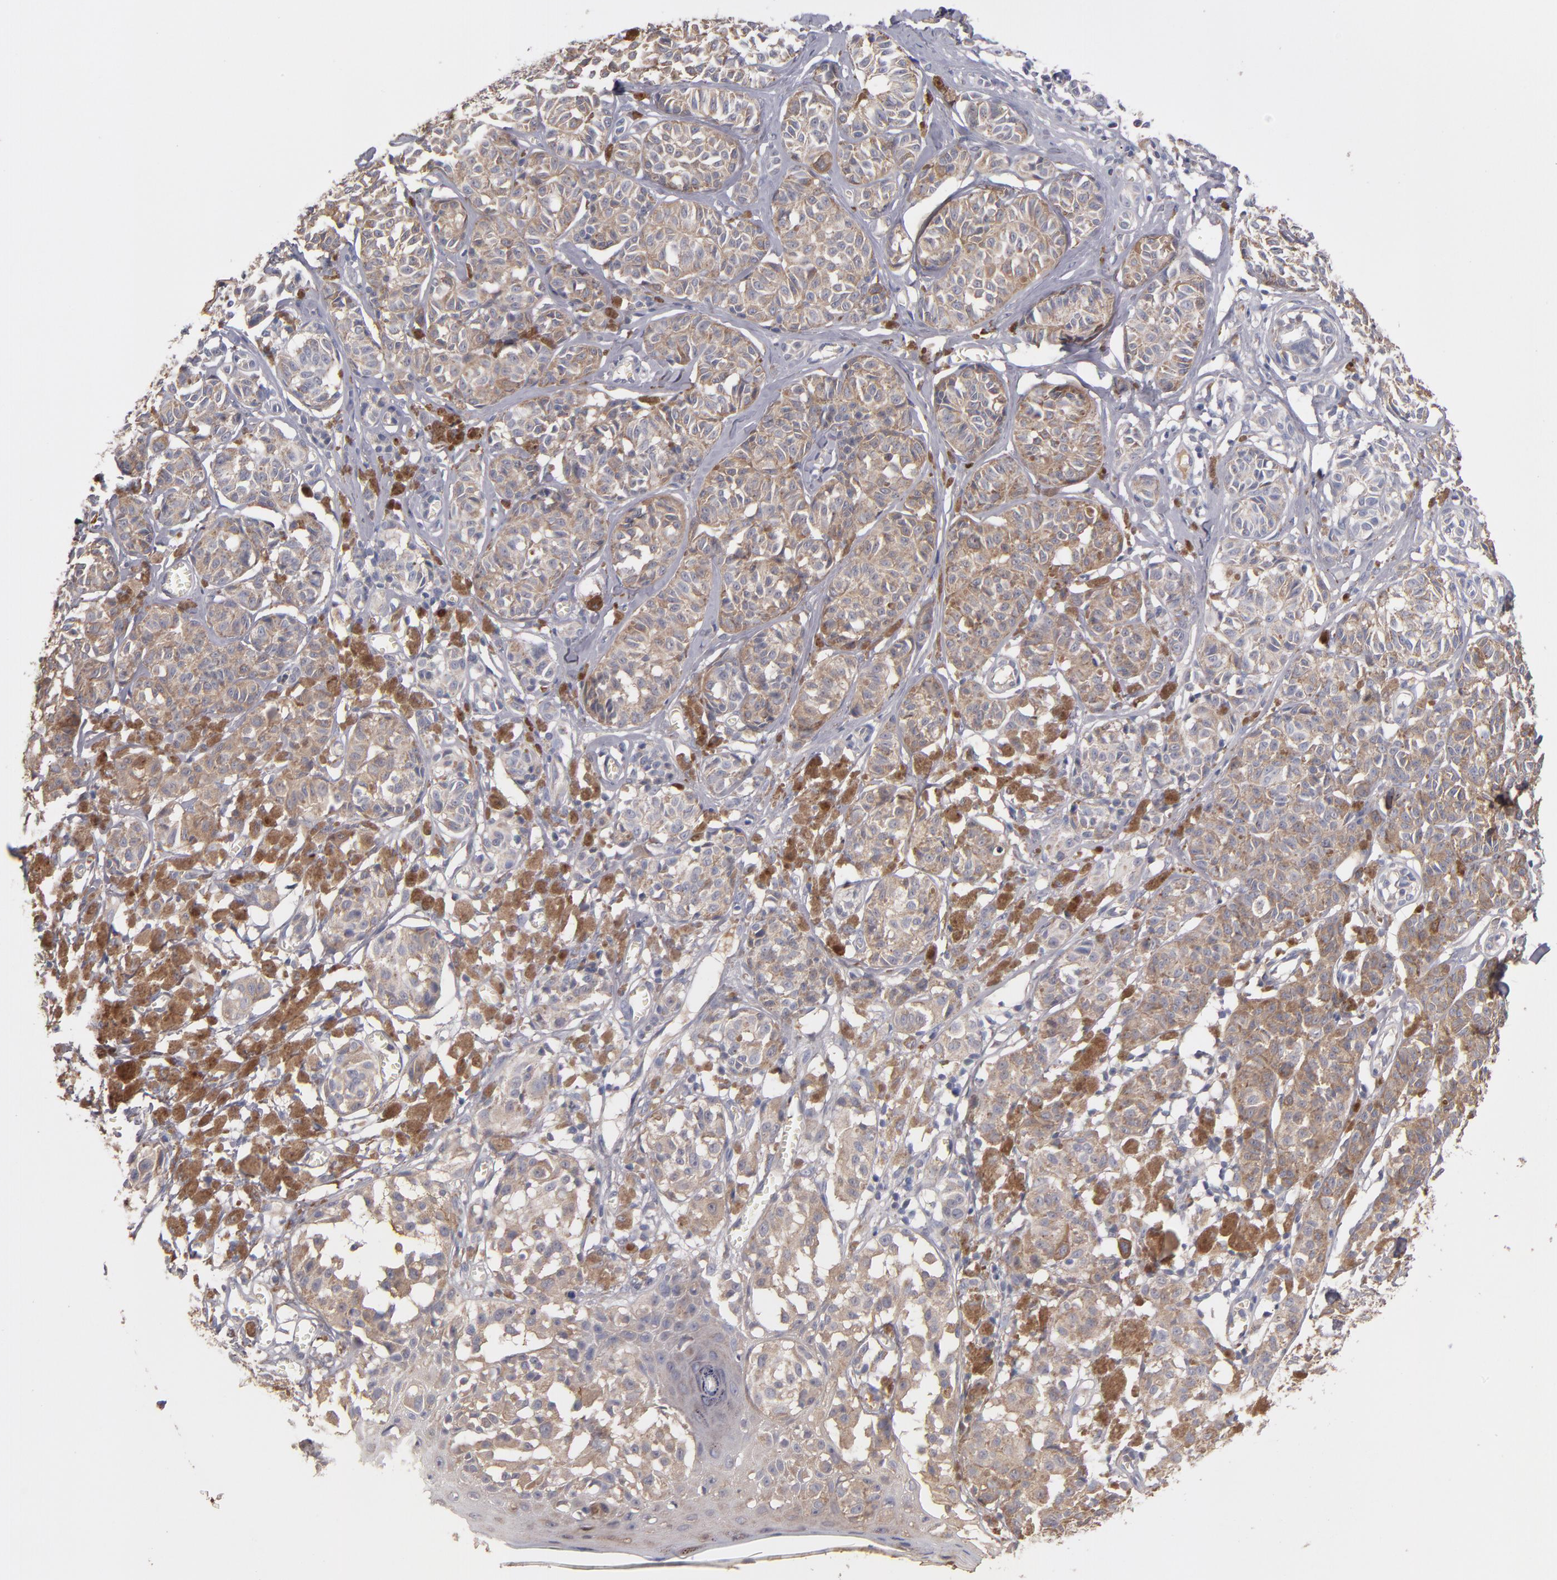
{"staining": {"intensity": "weak", "quantity": ">75%", "location": "cytoplasmic/membranous"}, "tissue": "melanoma", "cell_type": "Tumor cells", "image_type": "cancer", "snomed": [{"axis": "morphology", "description": "Malignant melanoma, NOS"}, {"axis": "topography", "description": "Skin"}], "caption": "Immunohistochemistry photomicrograph of melanoma stained for a protein (brown), which demonstrates low levels of weak cytoplasmic/membranous positivity in approximately >75% of tumor cells.", "gene": "DACT1", "patient": {"sex": "male", "age": 76}}